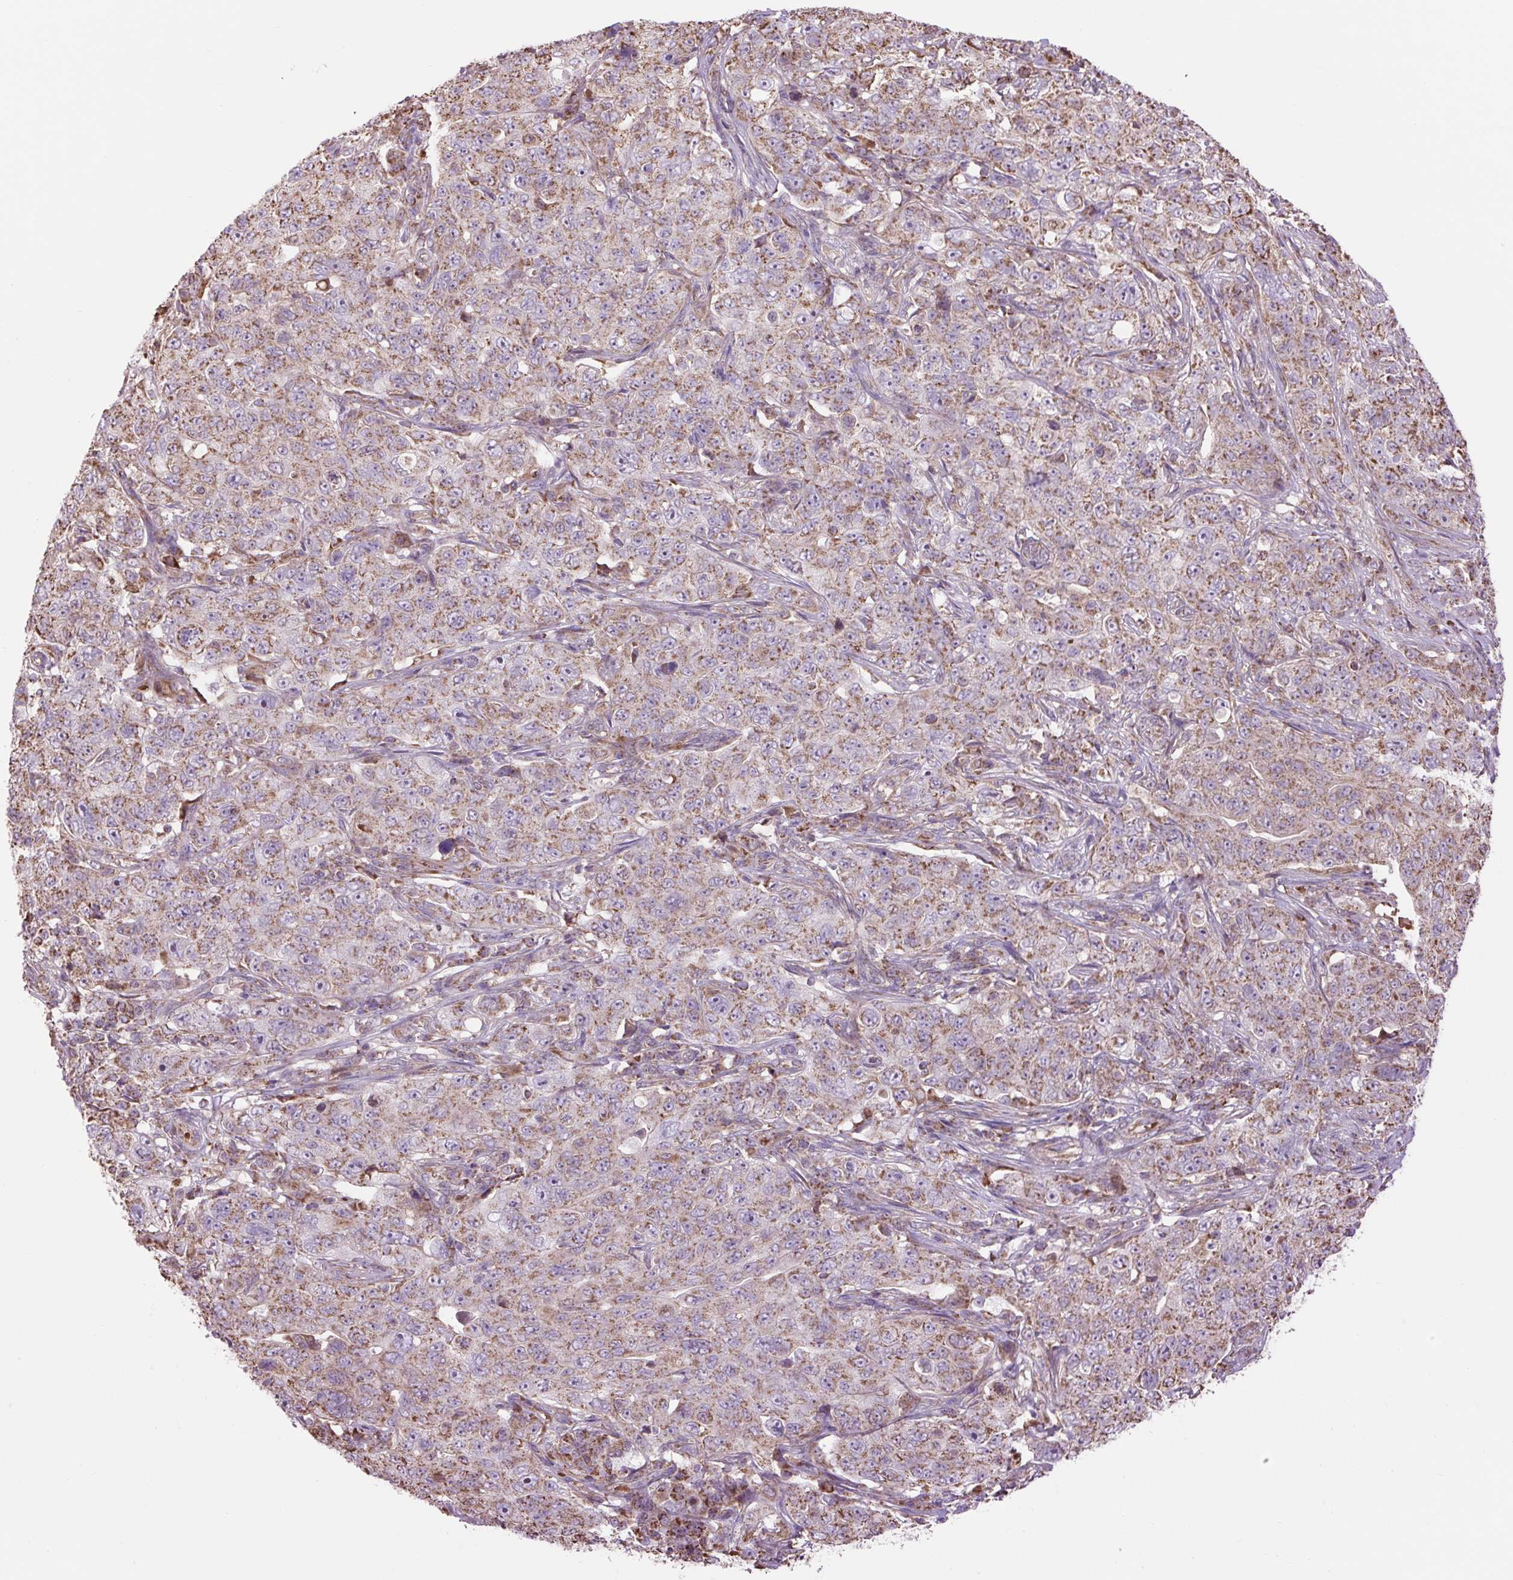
{"staining": {"intensity": "moderate", "quantity": ">75%", "location": "cytoplasmic/membranous"}, "tissue": "pancreatic cancer", "cell_type": "Tumor cells", "image_type": "cancer", "snomed": [{"axis": "morphology", "description": "Adenocarcinoma, NOS"}, {"axis": "topography", "description": "Pancreas"}], "caption": "DAB immunohistochemical staining of pancreatic cancer (adenocarcinoma) demonstrates moderate cytoplasmic/membranous protein positivity in approximately >75% of tumor cells.", "gene": "PLCG1", "patient": {"sex": "male", "age": 68}}